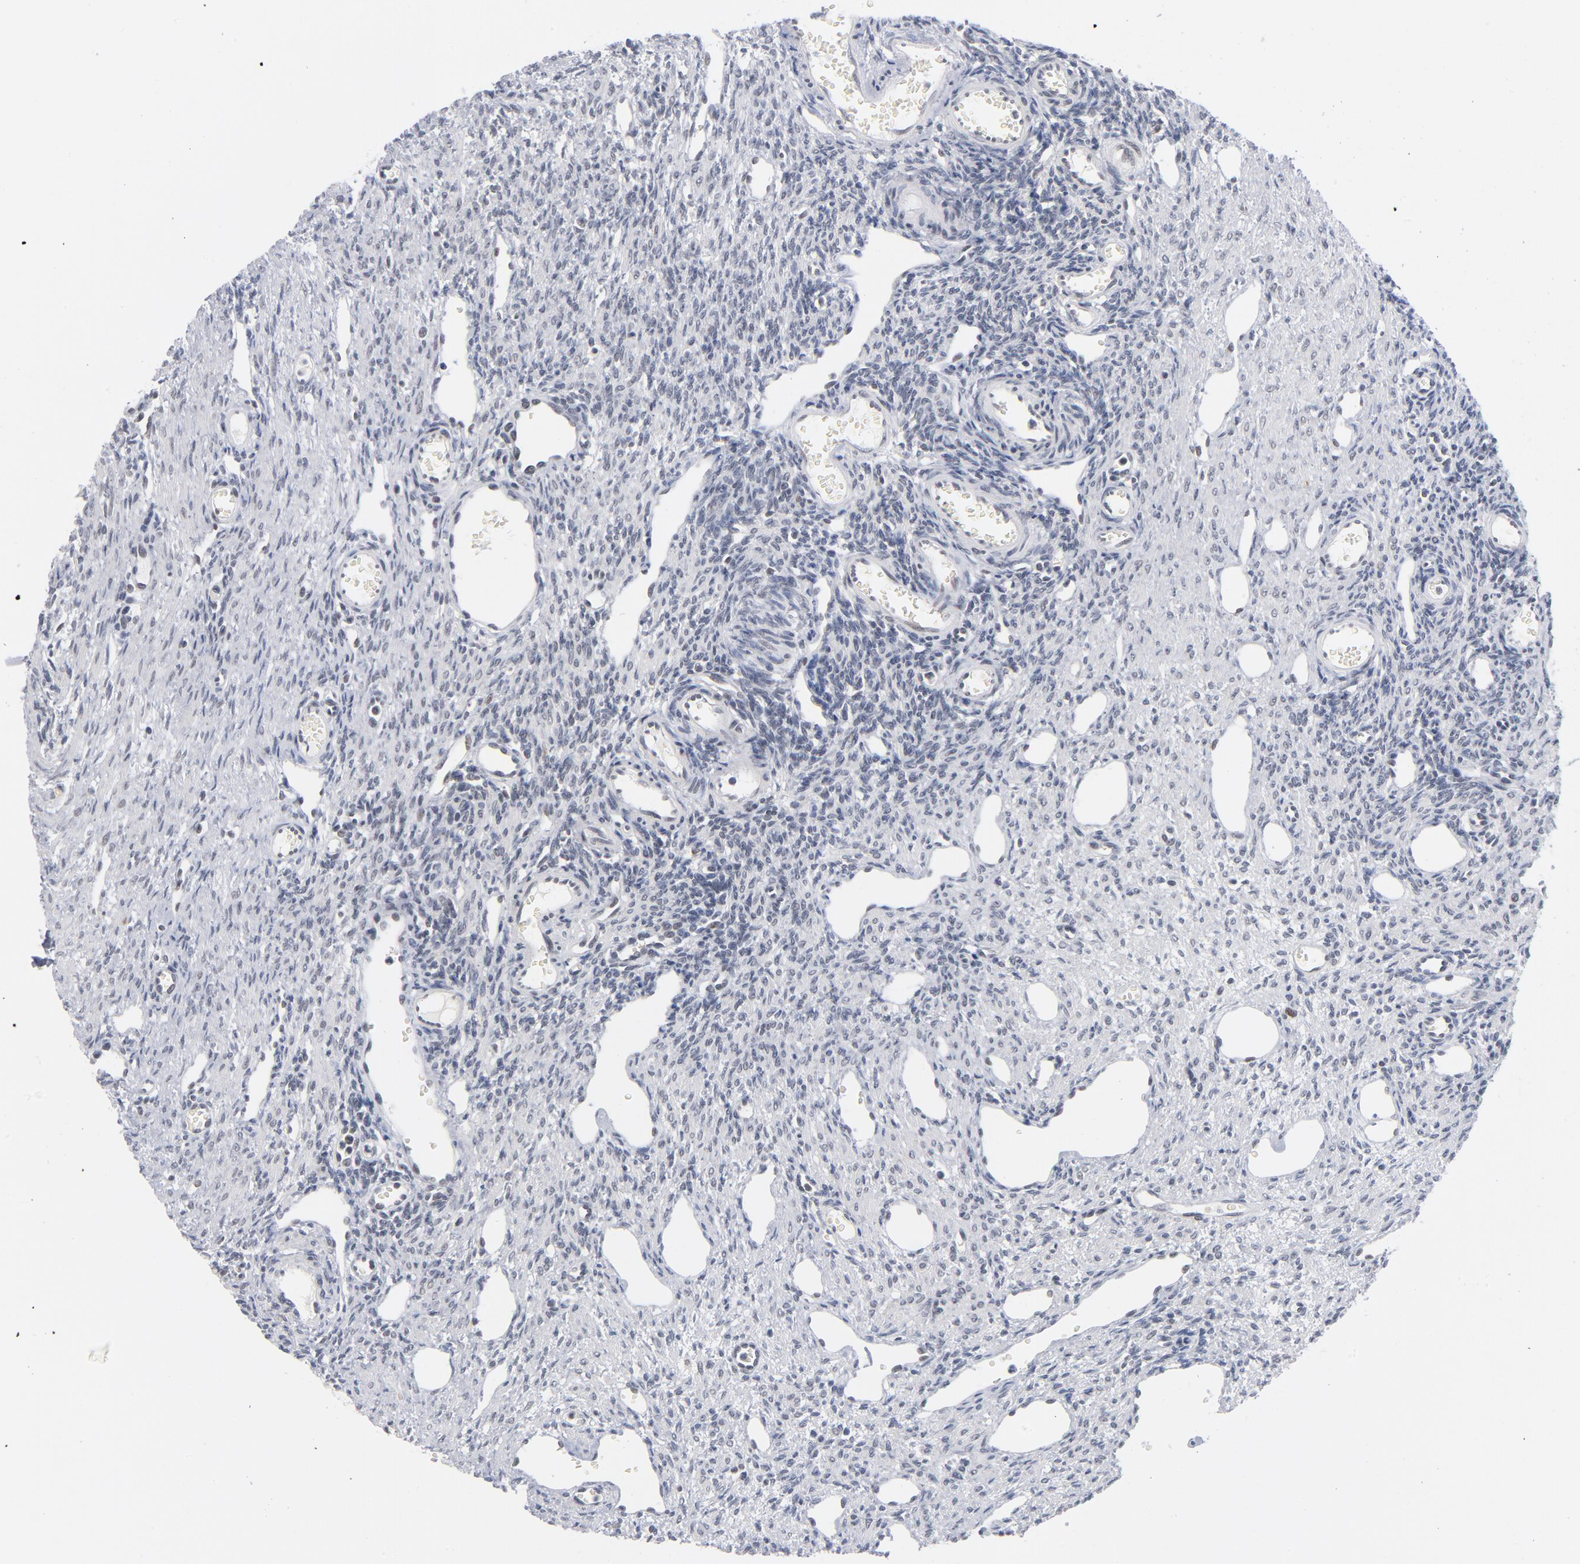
{"staining": {"intensity": "moderate", "quantity": "25%-75%", "location": "nuclear"}, "tissue": "ovary", "cell_type": "Follicle cells", "image_type": "normal", "snomed": [{"axis": "morphology", "description": "Normal tissue, NOS"}, {"axis": "topography", "description": "Ovary"}], "caption": "High-power microscopy captured an immunohistochemistry histopathology image of normal ovary, revealing moderate nuclear staining in approximately 25%-75% of follicle cells. The staining was performed using DAB (3,3'-diaminobenzidine), with brown indicating positive protein expression. Nuclei are stained blue with hematoxylin.", "gene": "BAP1", "patient": {"sex": "female", "age": 33}}